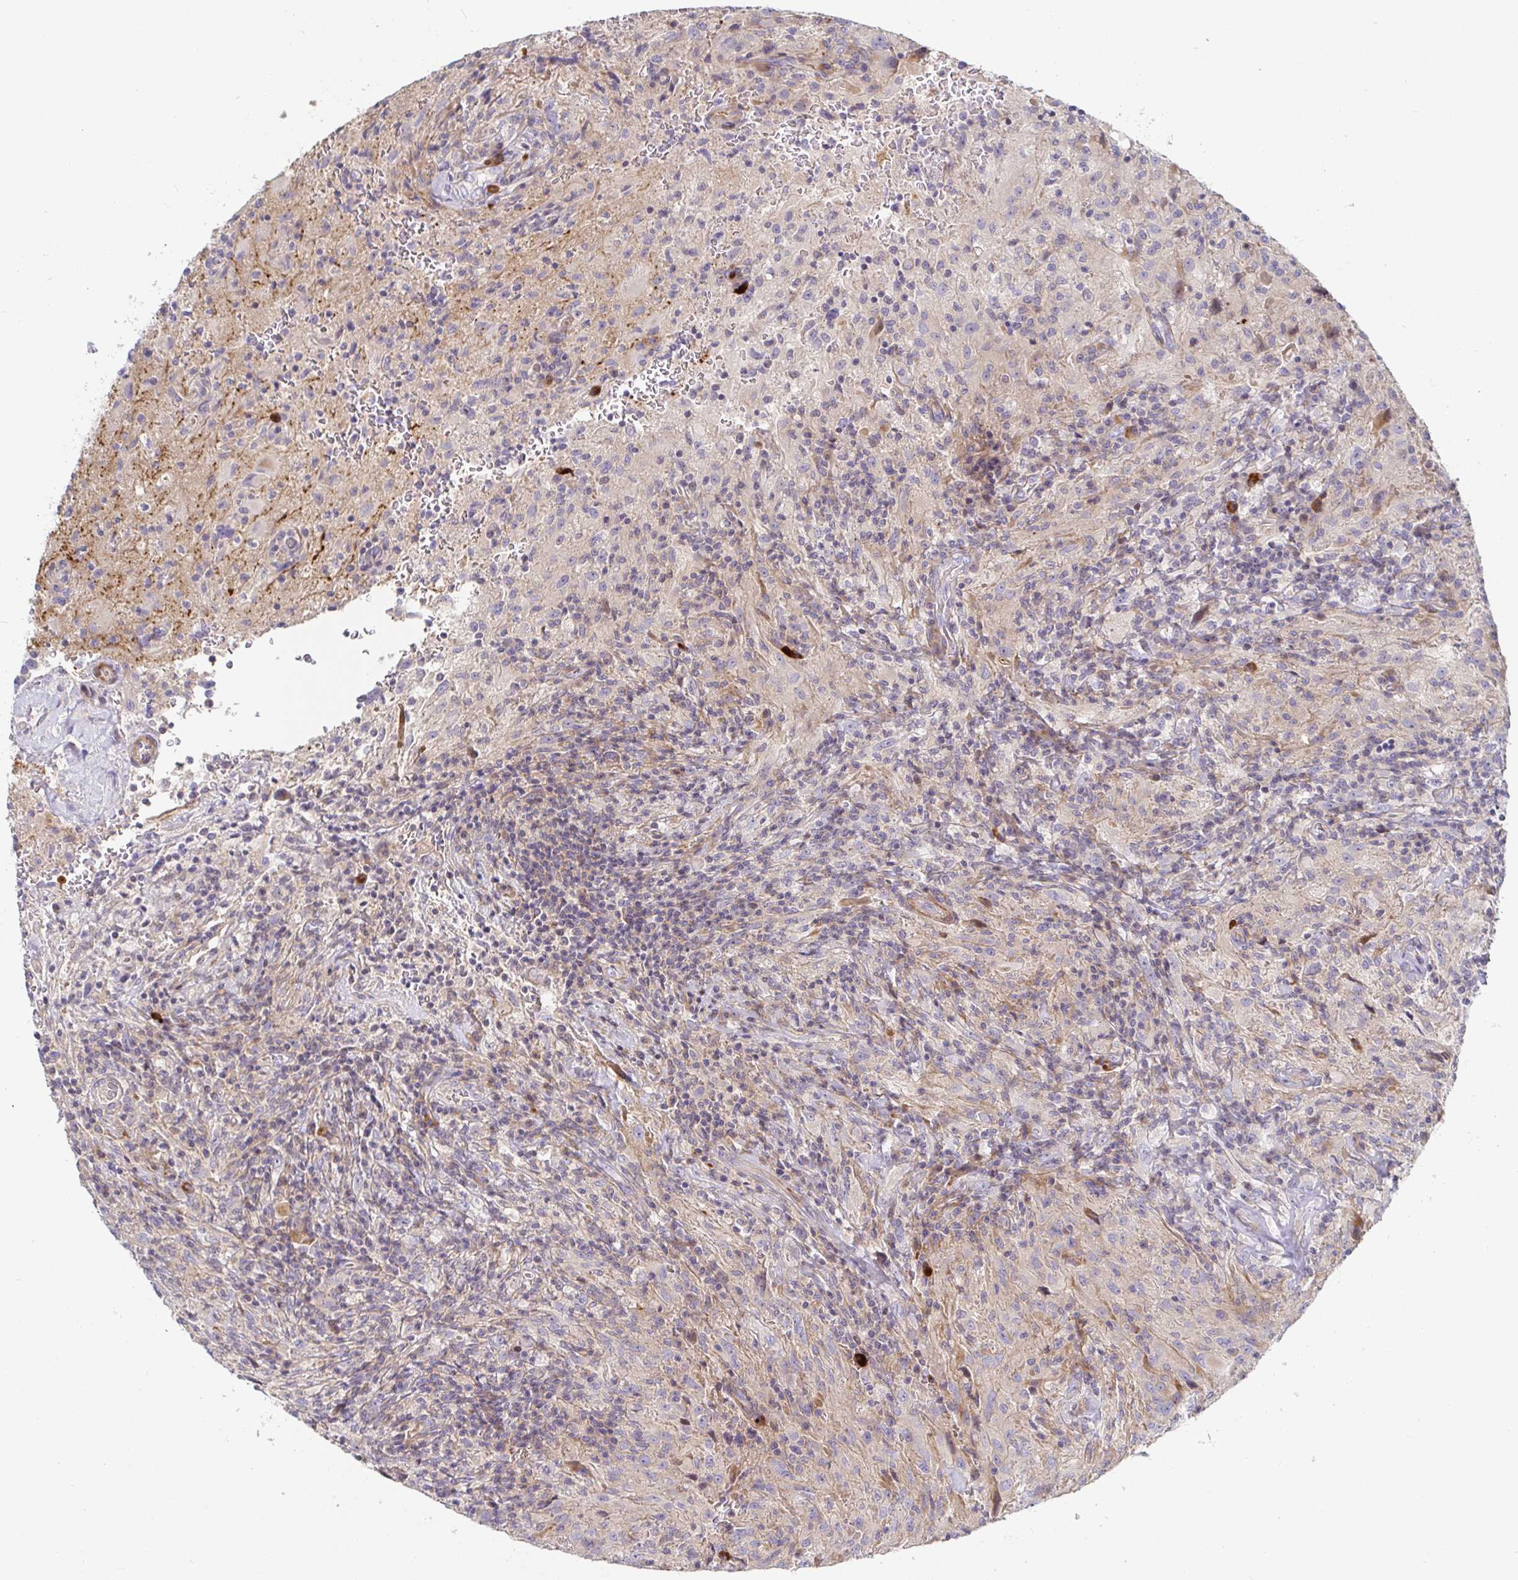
{"staining": {"intensity": "negative", "quantity": "none", "location": "none"}, "tissue": "glioma", "cell_type": "Tumor cells", "image_type": "cancer", "snomed": [{"axis": "morphology", "description": "Glioma, malignant, High grade"}, {"axis": "topography", "description": "Brain"}], "caption": "Immunohistochemistry (IHC) histopathology image of neoplastic tissue: malignant high-grade glioma stained with DAB reveals no significant protein positivity in tumor cells.", "gene": "SSH2", "patient": {"sex": "male", "age": 68}}